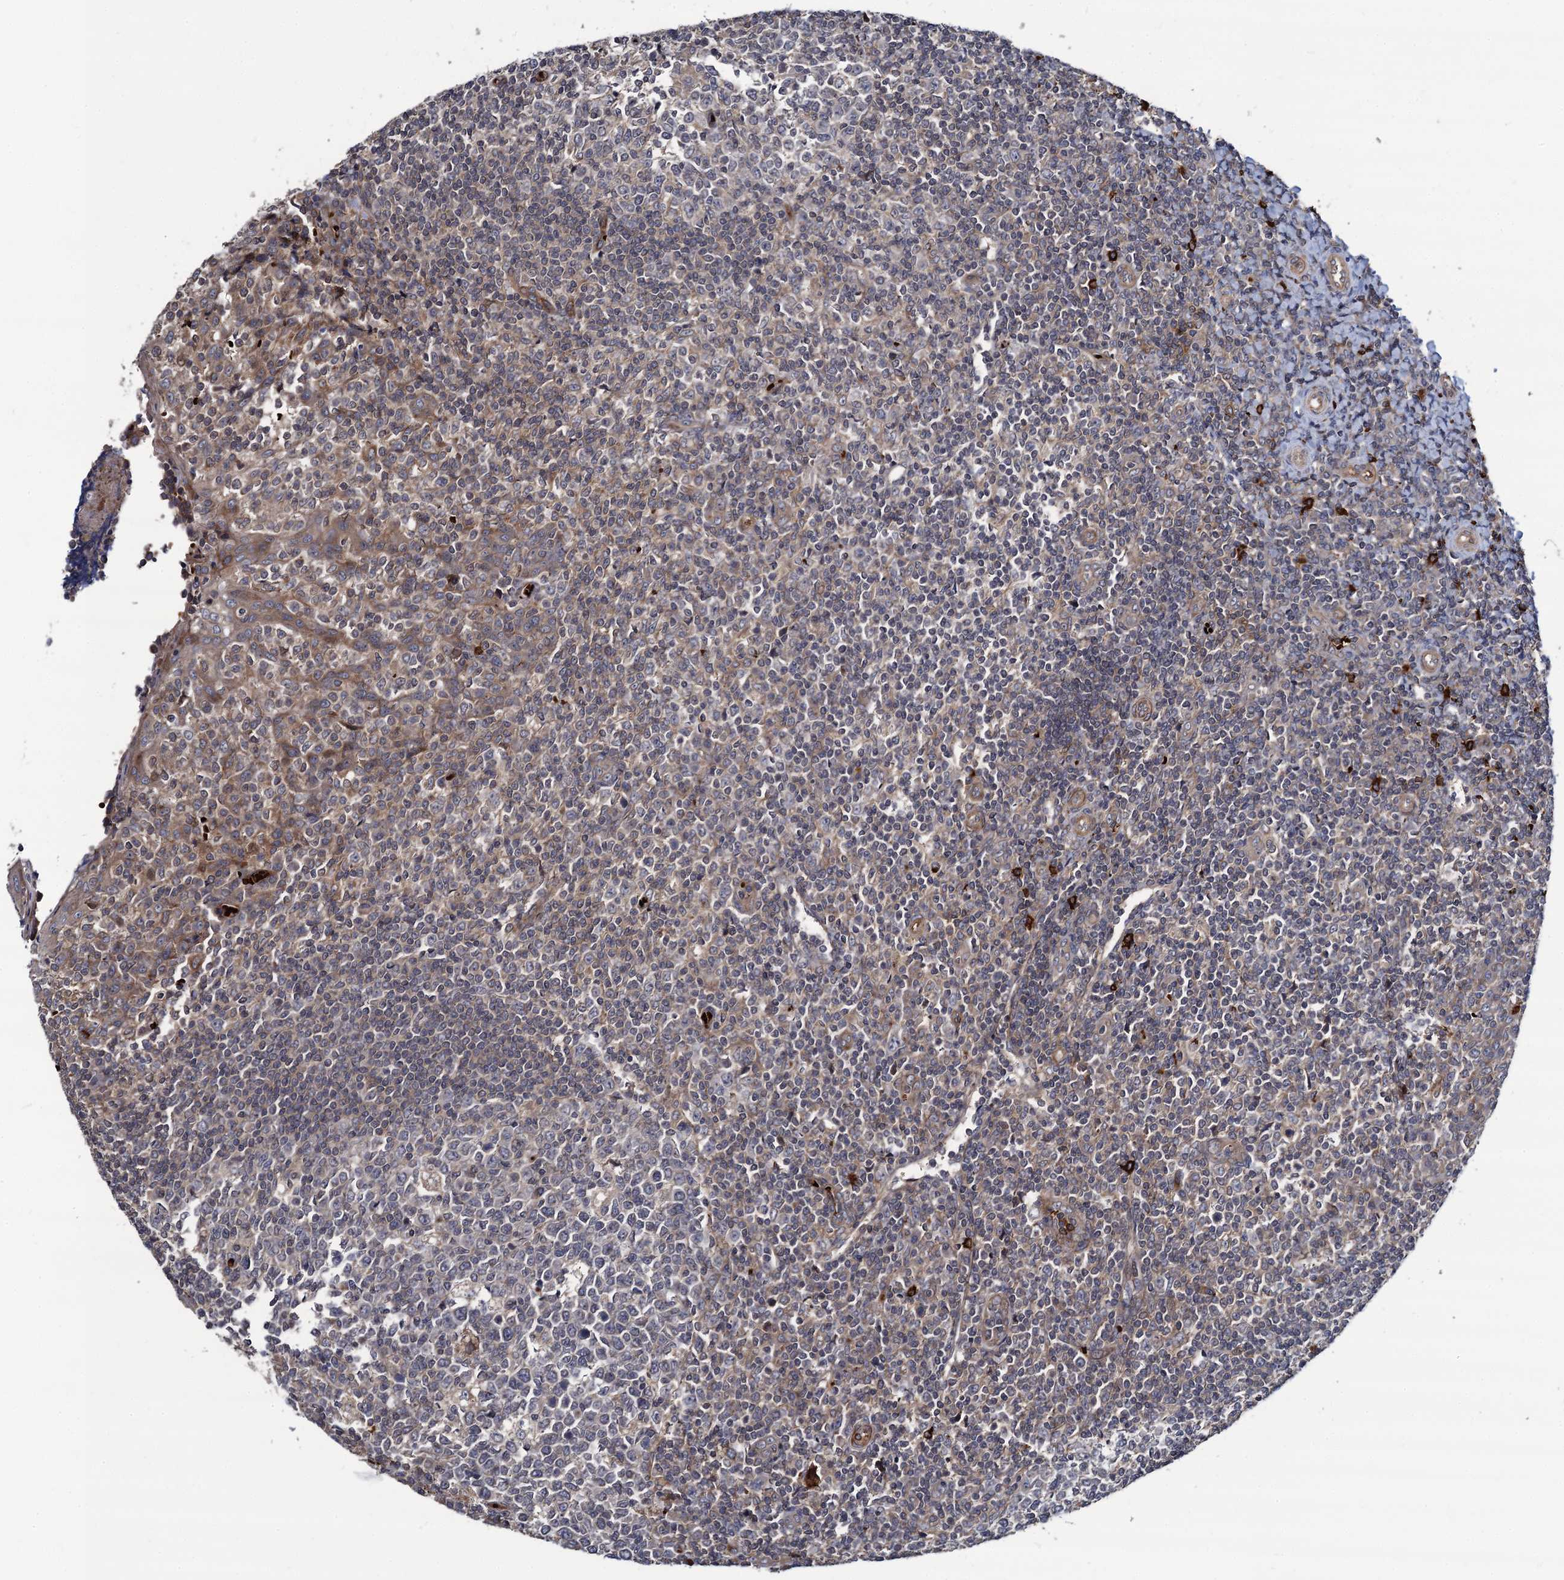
{"staining": {"intensity": "weak", "quantity": "<25%", "location": "cytoplasmic/membranous"}, "tissue": "tonsil", "cell_type": "Germinal center cells", "image_type": "normal", "snomed": [{"axis": "morphology", "description": "Normal tissue, NOS"}, {"axis": "topography", "description": "Tonsil"}], "caption": "High power microscopy micrograph of an IHC image of unremarkable tonsil, revealing no significant staining in germinal center cells. The staining is performed using DAB brown chromogen with nuclei counter-stained in using hematoxylin.", "gene": "KXD1", "patient": {"sex": "female", "age": 19}}